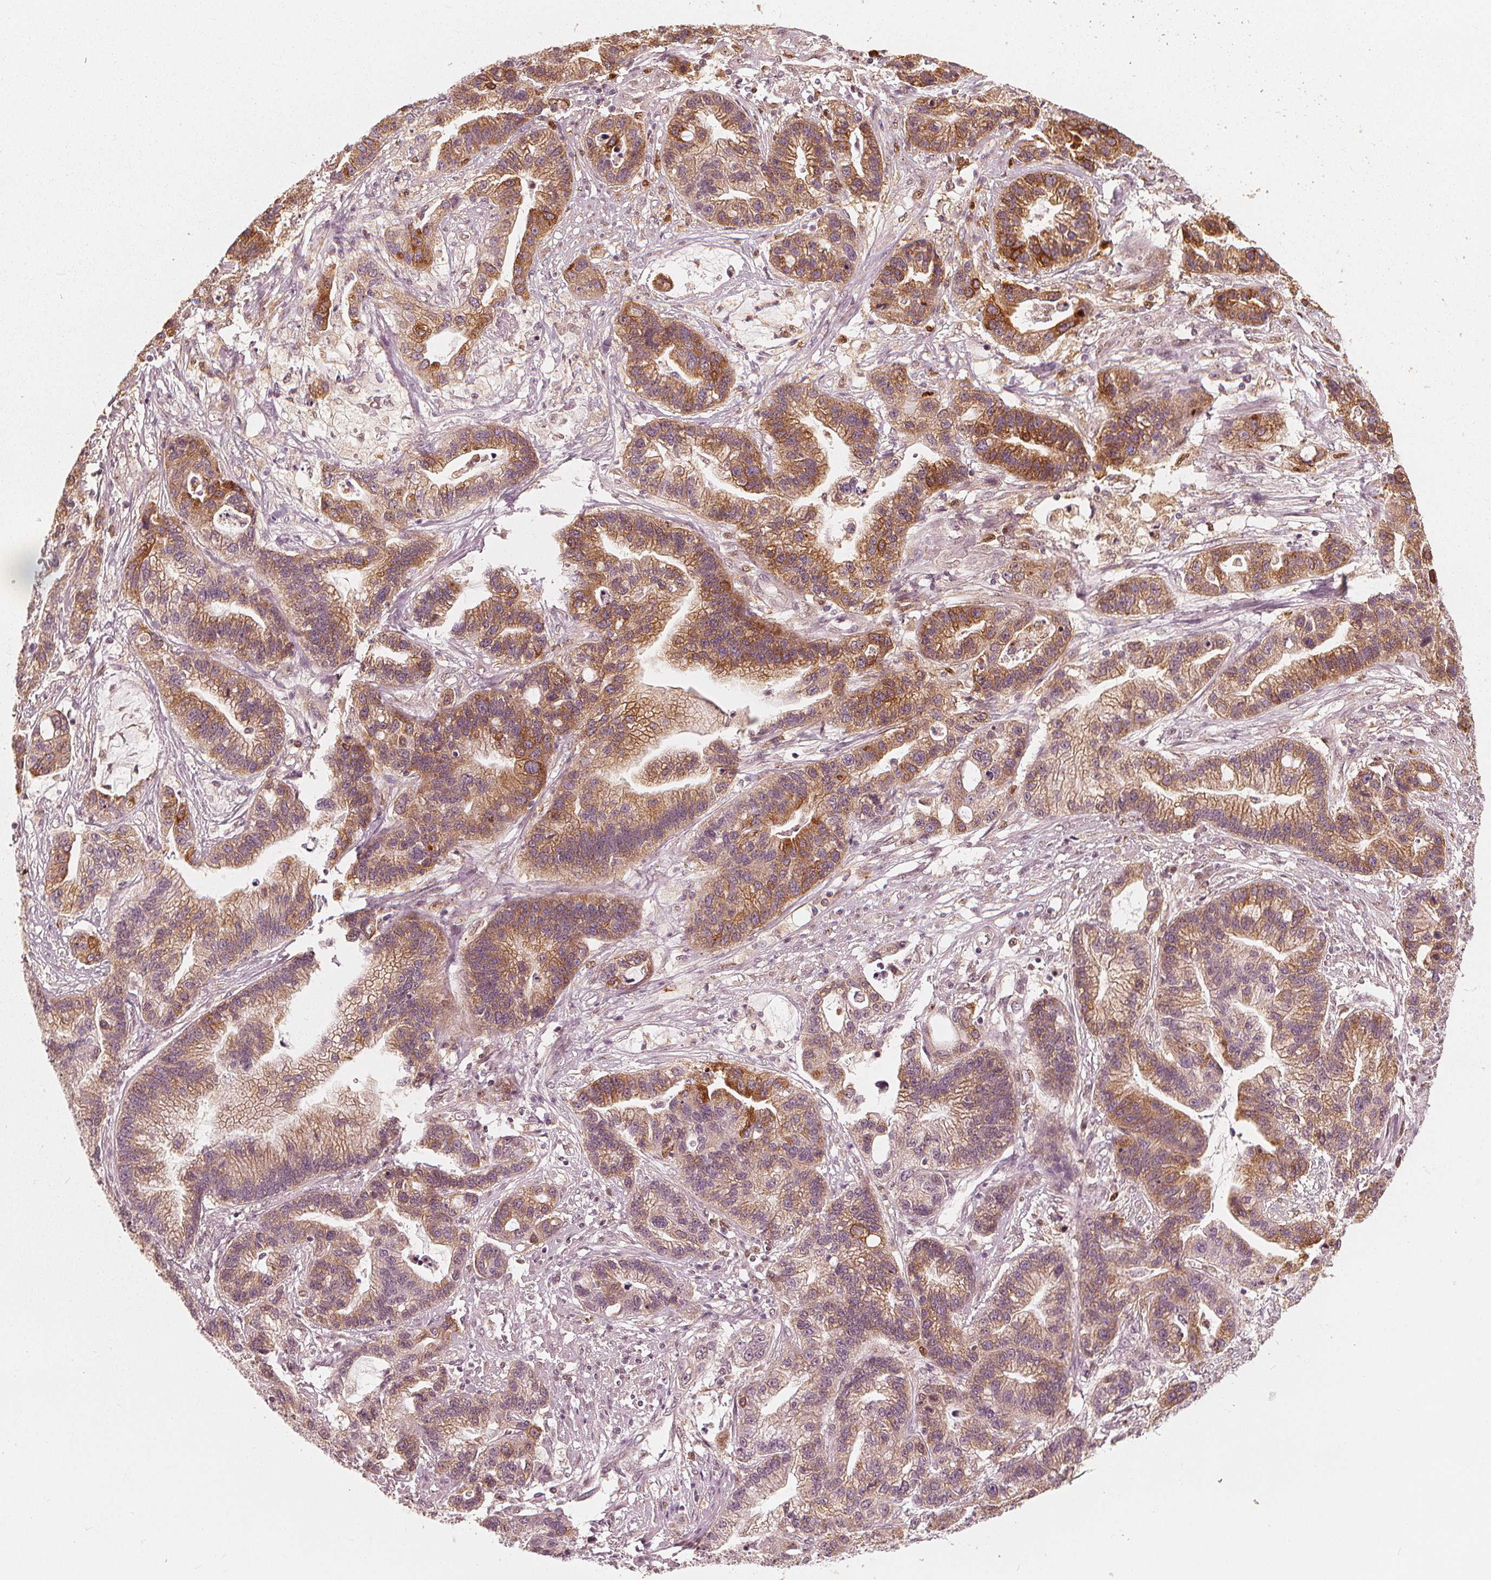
{"staining": {"intensity": "moderate", "quantity": "25%-75%", "location": "cytoplasmic/membranous"}, "tissue": "stomach cancer", "cell_type": "Tumor cells", "image_type": "cancer", "snomed": [{"axis": "morphology", "description": "Adenocarcinoma, NOS"}, {"axis": "topography", "description": "Stomach"}], "caption": "An image showing moderate cytoplasmic/membranous staining in about 25%-75% of tumor cells in stomach cancer (adenocarcinoma), as visualized by brown immunohistochemical staining.", "gene": "SQSTM1", "patient": {"sex": "male", "age": 83}}